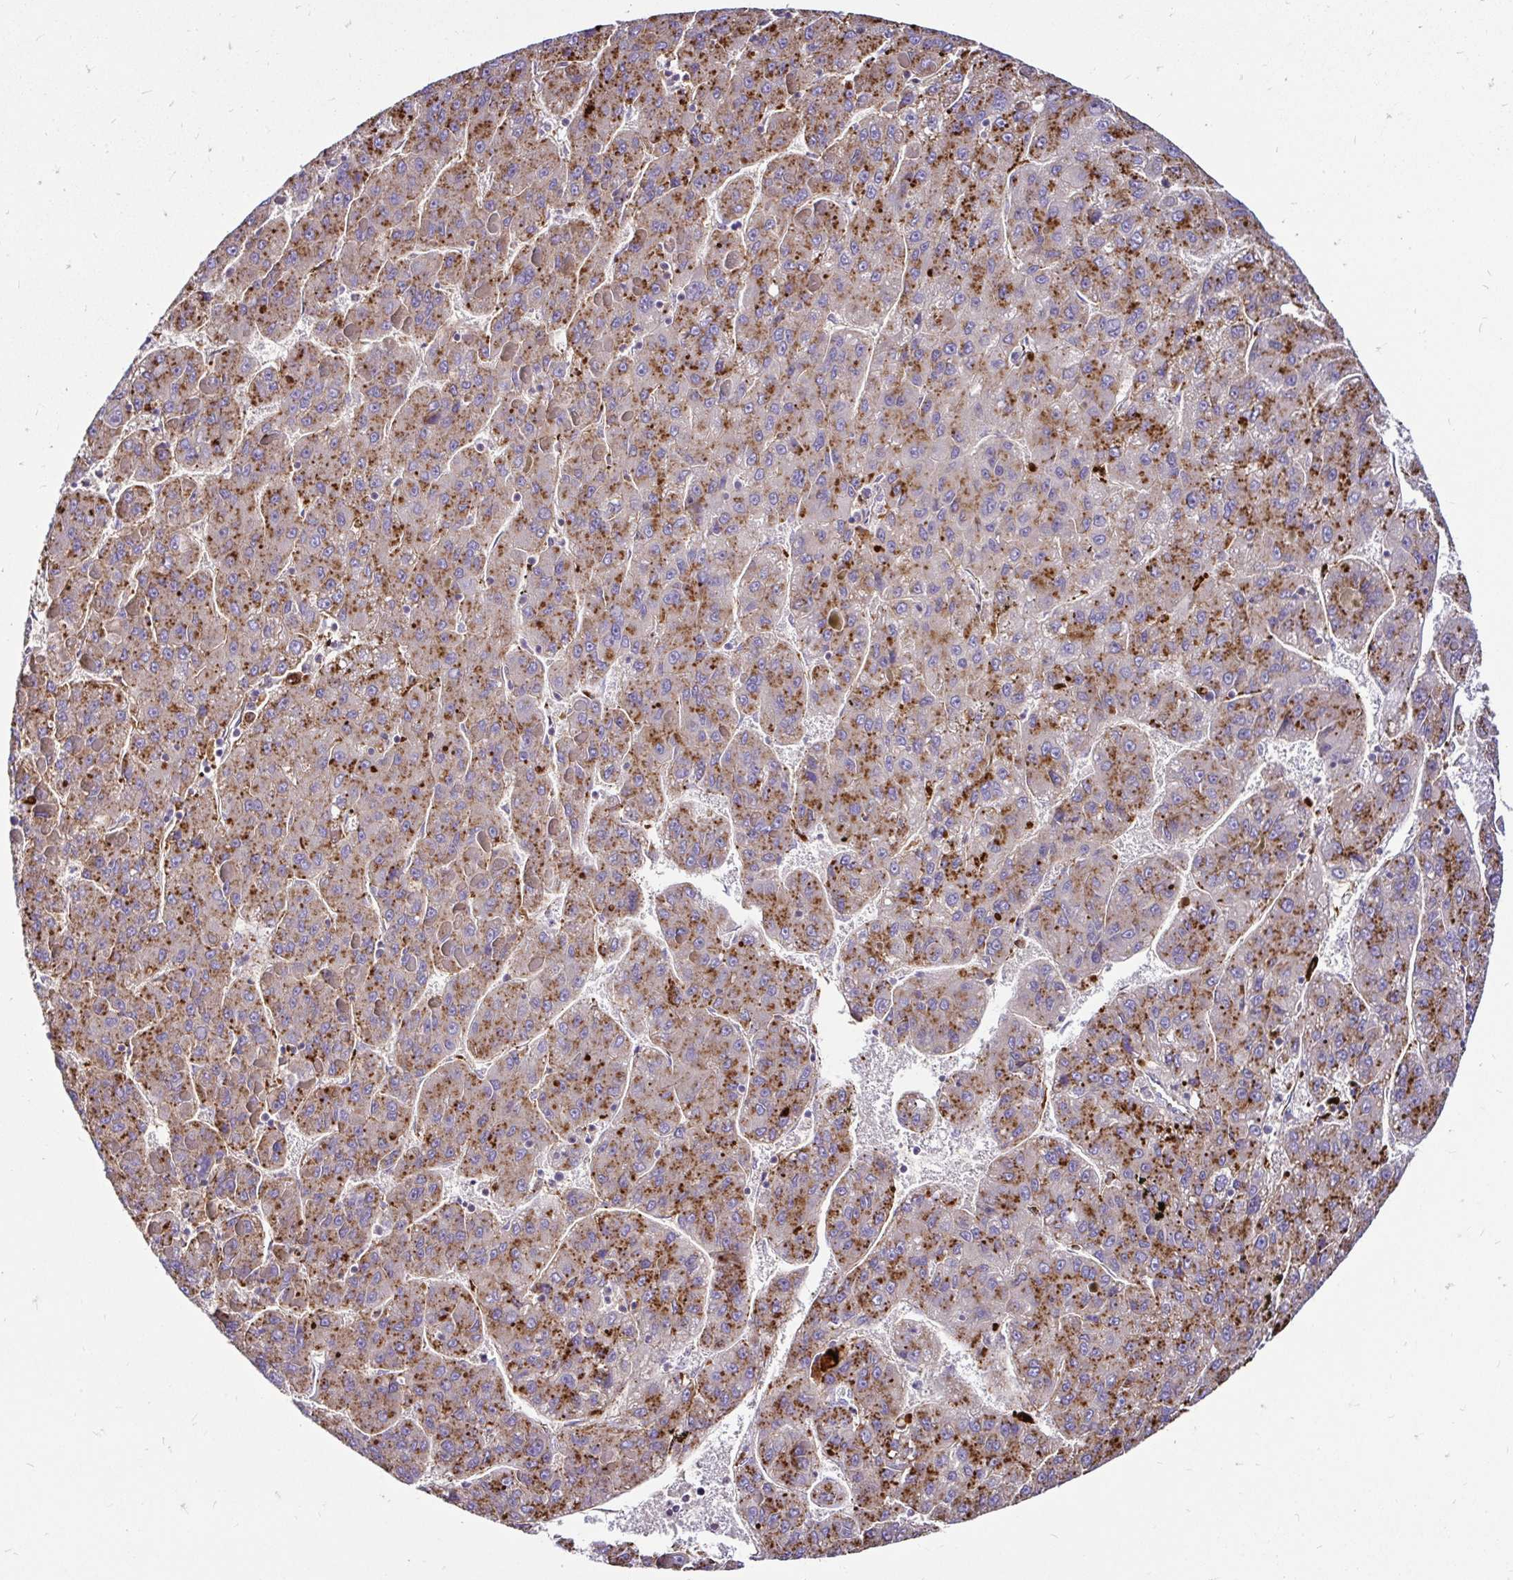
{"staining": {"intensity": "moderate", "quantity": ">75%", "location": "cytoplasmic/membranous"}, "tissue": "liver cancer", "cell_type": "Tumor cells", "image_type": "cancer", "snomed": [{"axis": "morphology", "description": "Carcinoma, Hepatocellular, NOS"}, {"axis": "topography", "description": "Liver"}], "caption": "Human liver hepatocellular carcinoma stained with a protein marker demonstrates moderate staining in tumor cells.", "gene": "FUCA1", "patient": {"sex": "female", "age": 82}}